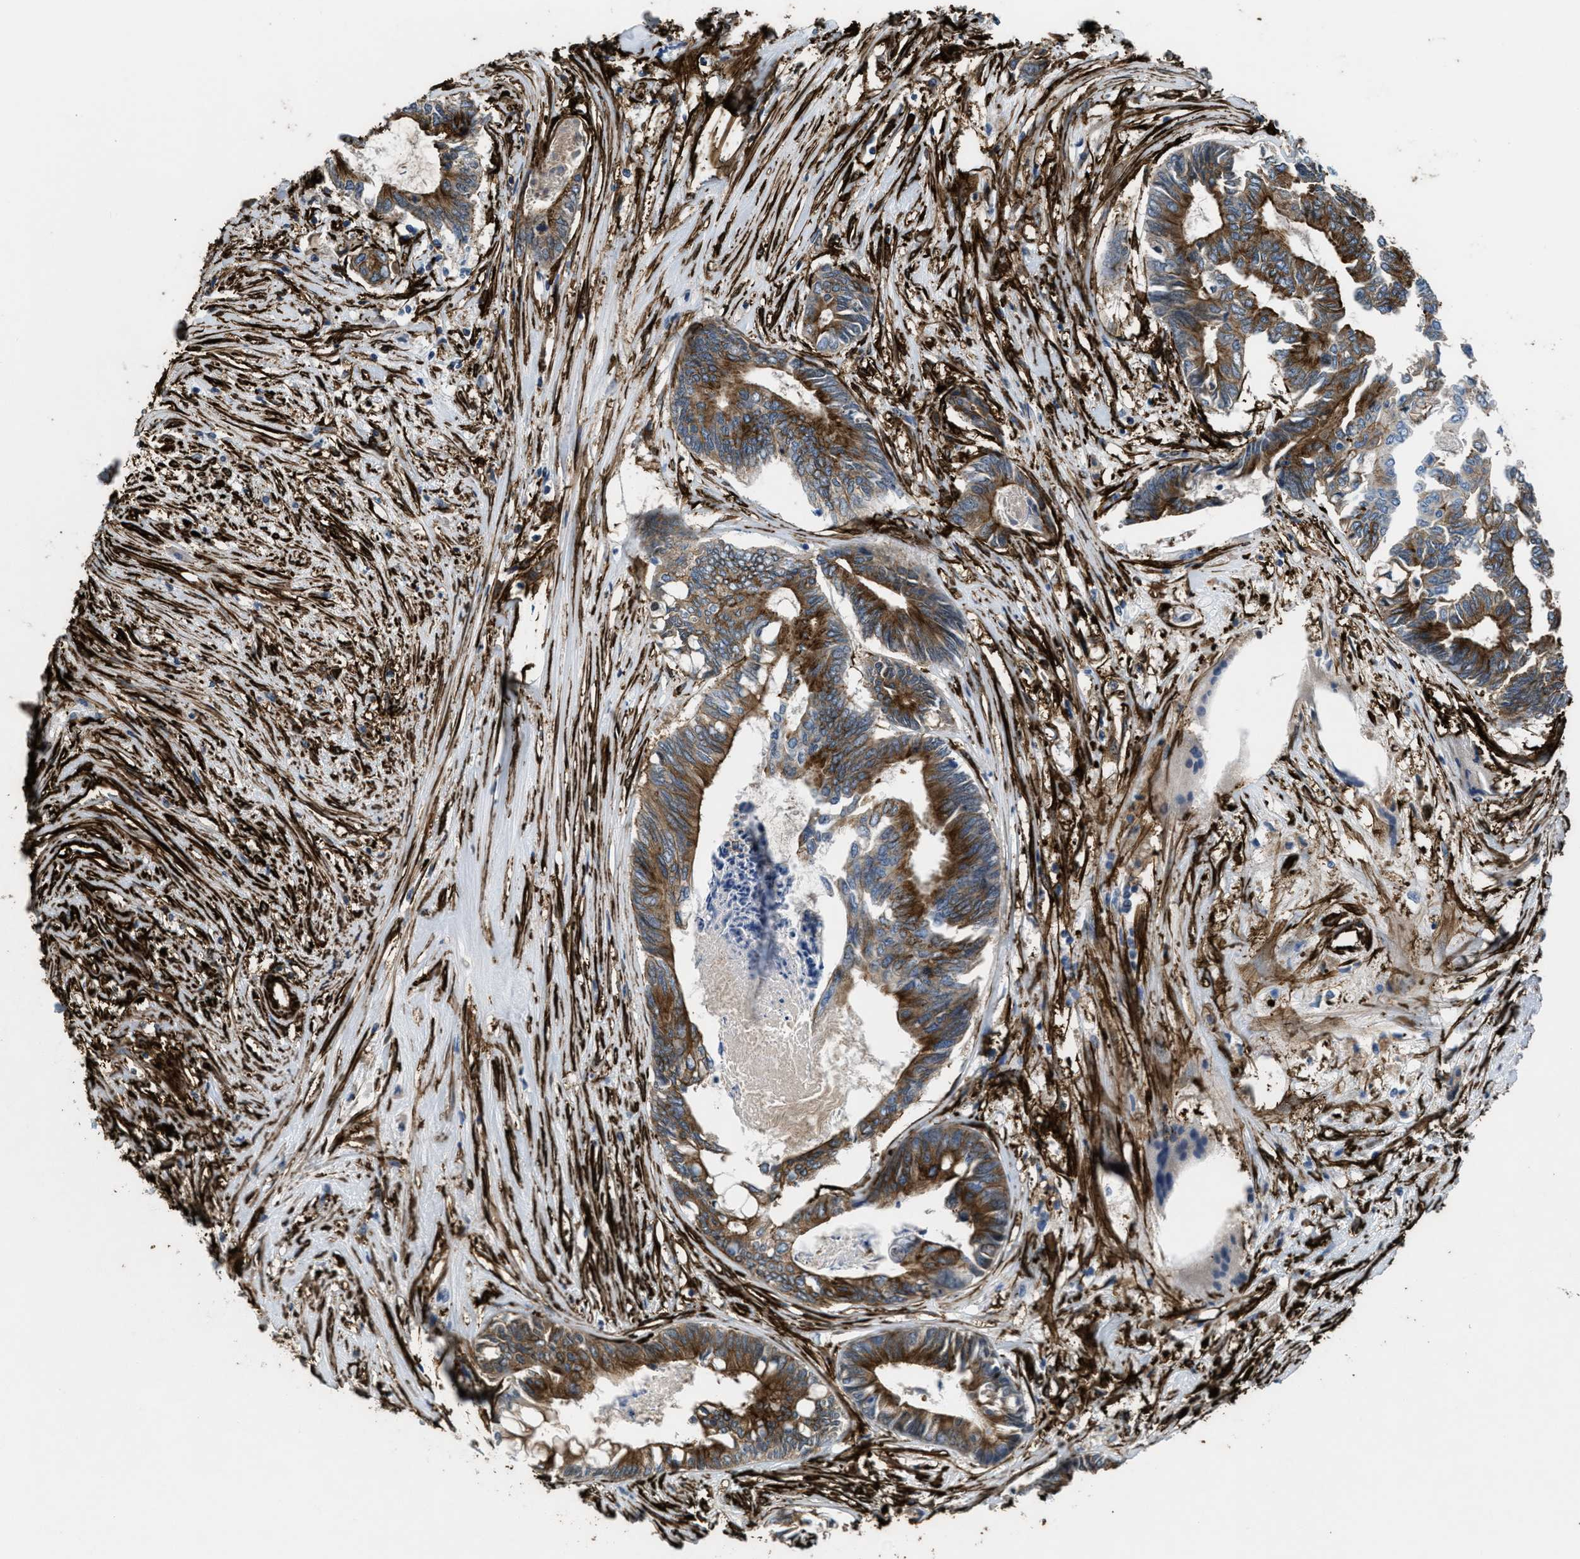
{"staining": {"intensity": "strong", "quantity": ">75%", "location": "cytoplasmic/membranous"}, "tissue": "colorectal cancer", "cell_type": "Tumor cells", "image_type": "cancer", "snomed": [{"axis": "morphology", "description": "Adenocarcinoma, NOS"}, {"axis": "topography", "description": "Rectum"}], "caption": "Immunohistochemistry (IHC) image of neoplastic tissue: human colorectal cancer (adenocarcinoma) stained using immunohistochemistry (IHC) exhibits high levels of strong protein expression localized specifically in the cytoplasmic/membranous of tumor cells, appearing as a cytoplasmic/membranous brown color.", "gene": "CALD1", "patient": {"sex": "male", "age": 63}}